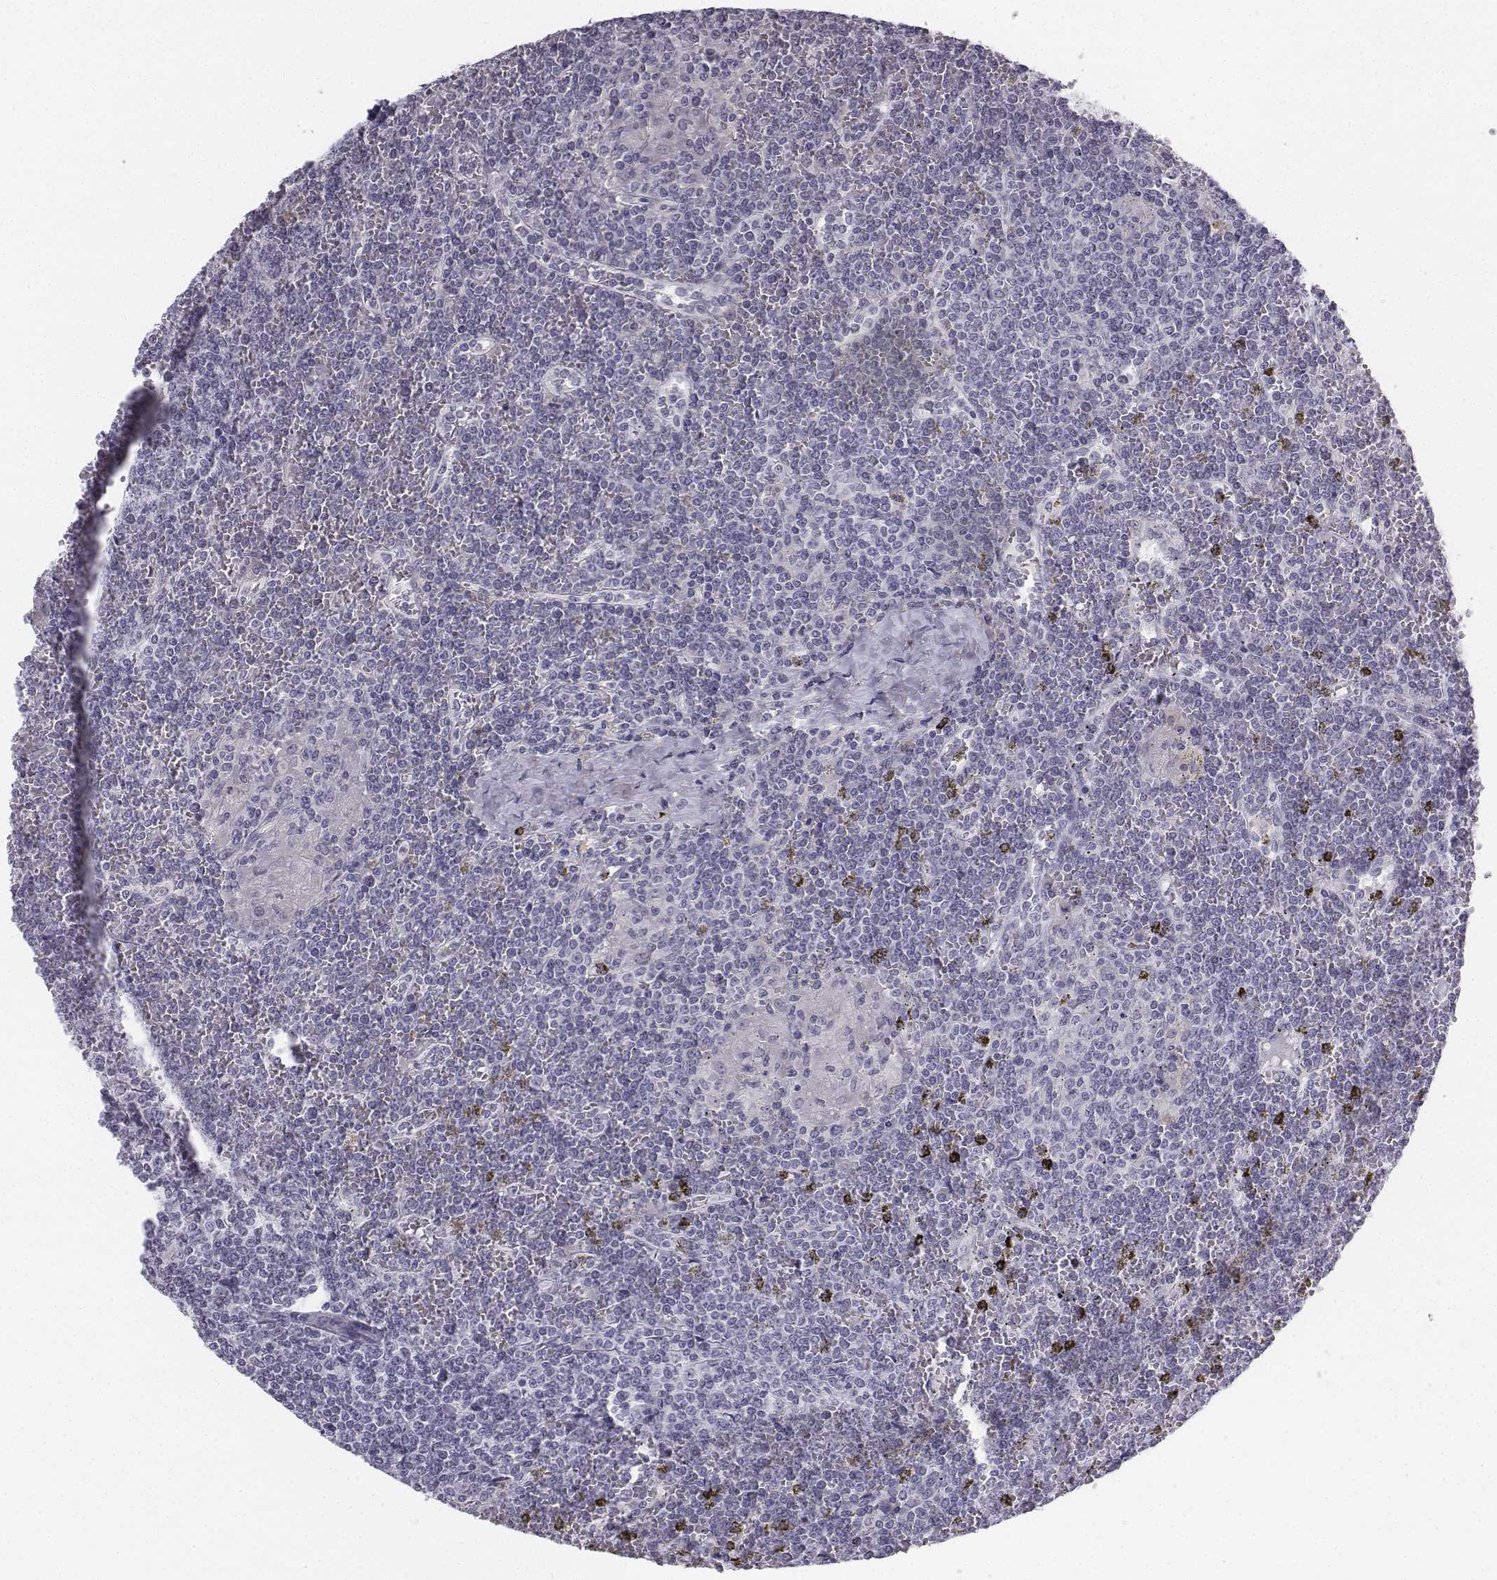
{"staining": {"intensity": "negative", "quantity": "none", "location": "none"}, "tissue": "lymphoma", "cell_type": "Tumor cells", "image_type": "cancer", "snomed": [{"axis": "morphology", "description": "Malignant lymphoma, non-Hodgkin's type, Low grade"}, {"axis": "topography", "description": "Spleen"}], "caption": "A photomicrograph of low-grade malignant lymphoma, non-Hodgkin's type stained for a protein demonstrates no brown staining in tumor cells.", "gene": "PENK", "patient": {"sex": "female", "age": 19}}